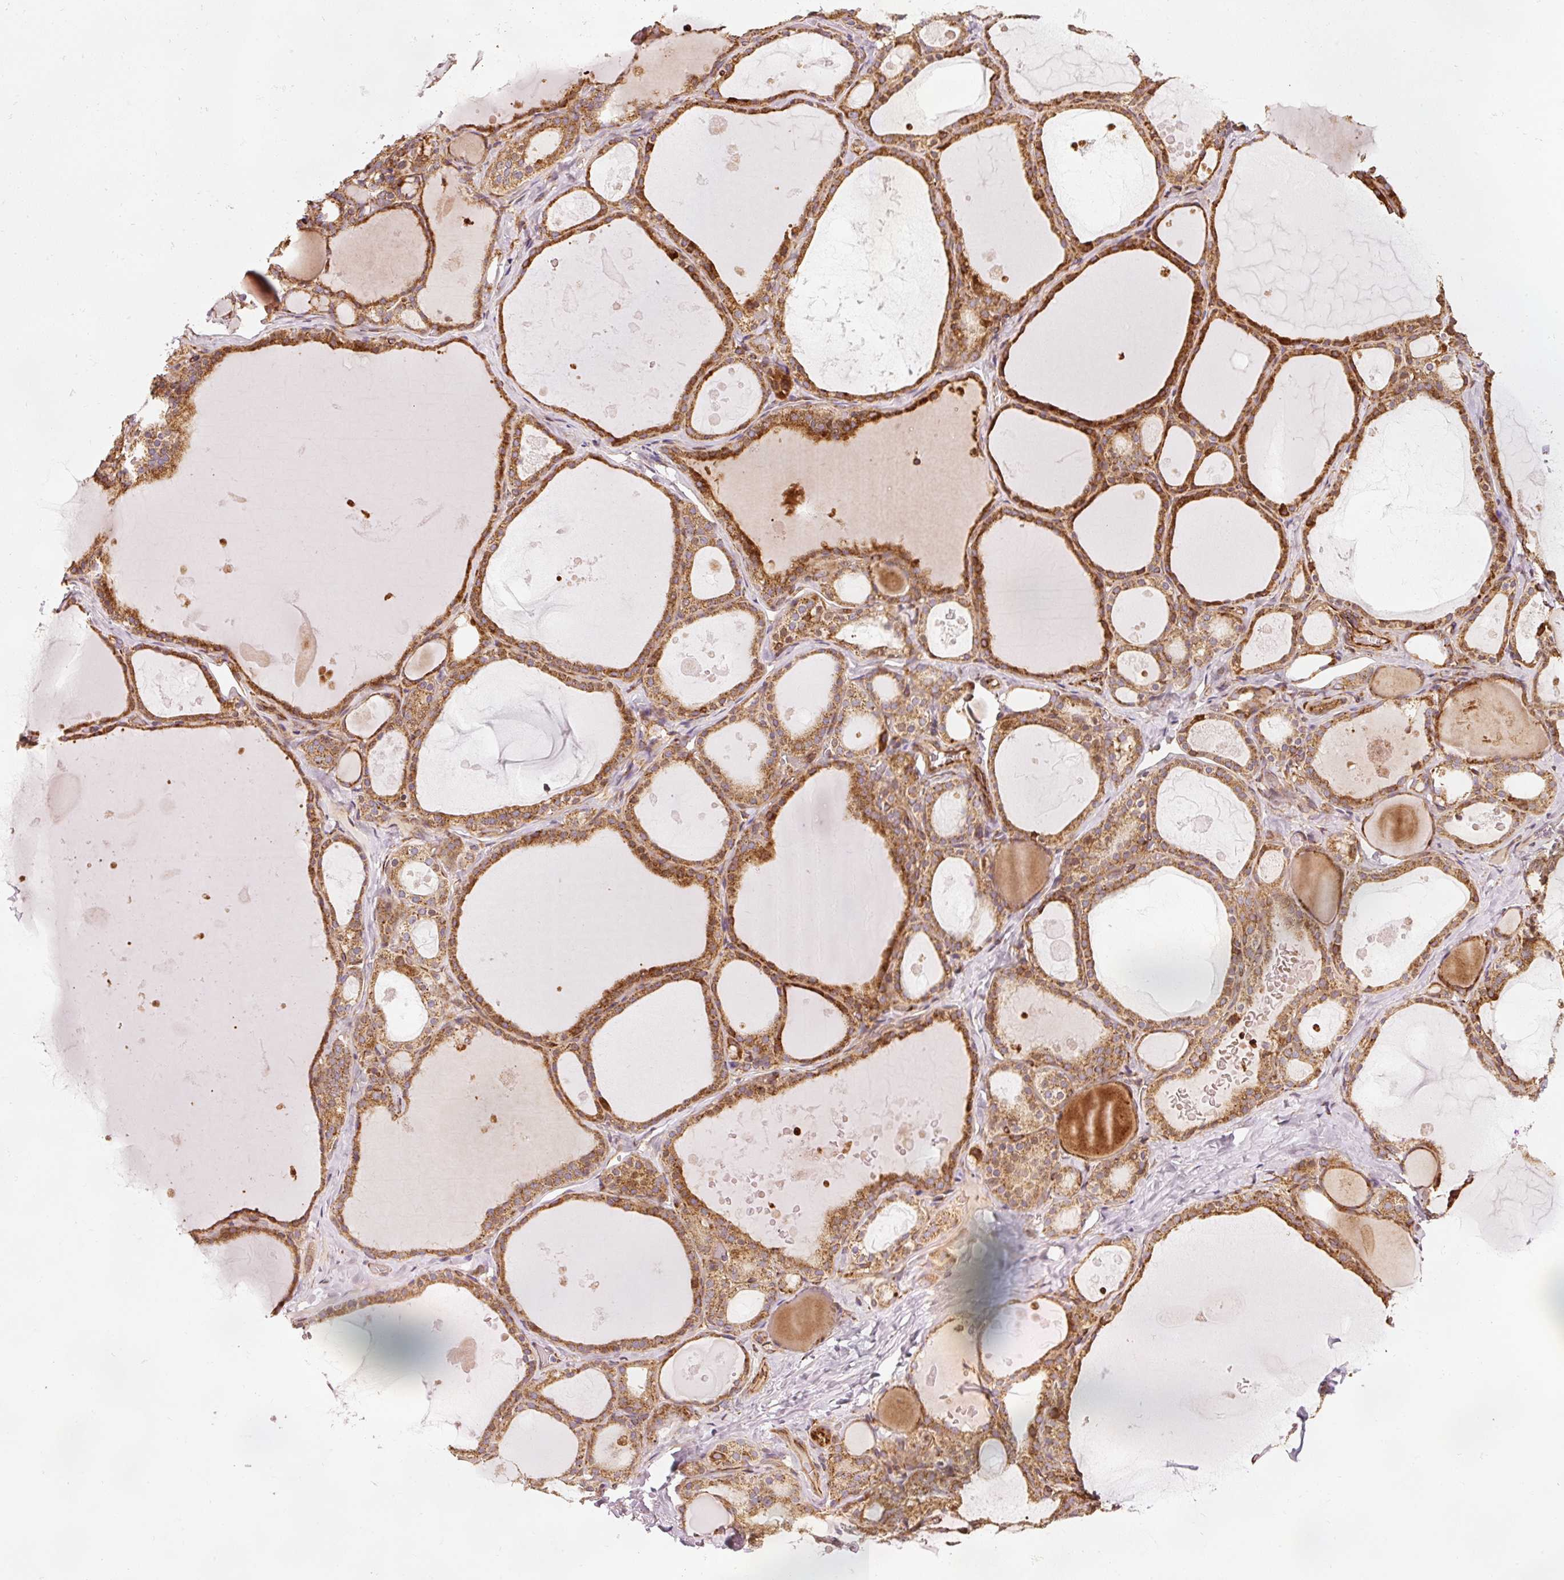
{"staining": {"intensity": "strong", "quantity": ">75%", "location": "cytoplasmic/membranous"}, "tissue": "thyroid gland", "cell_type": "Glandular cells", "image_type": "normal", "snomed": [{"axis": "morphology", "description": "Normal tissue, NOS"}, {"axis": "topography", "description": "Thyroid gland"}], "caption": "Approximately >75% of glandular cells in normal human thyroid gland show strong cytoplasmic/membranous protein expression as visualized by brown immunohistochemical staining.", "gene": "ISCU", "patient": {"sex": "male", "age": 56}}